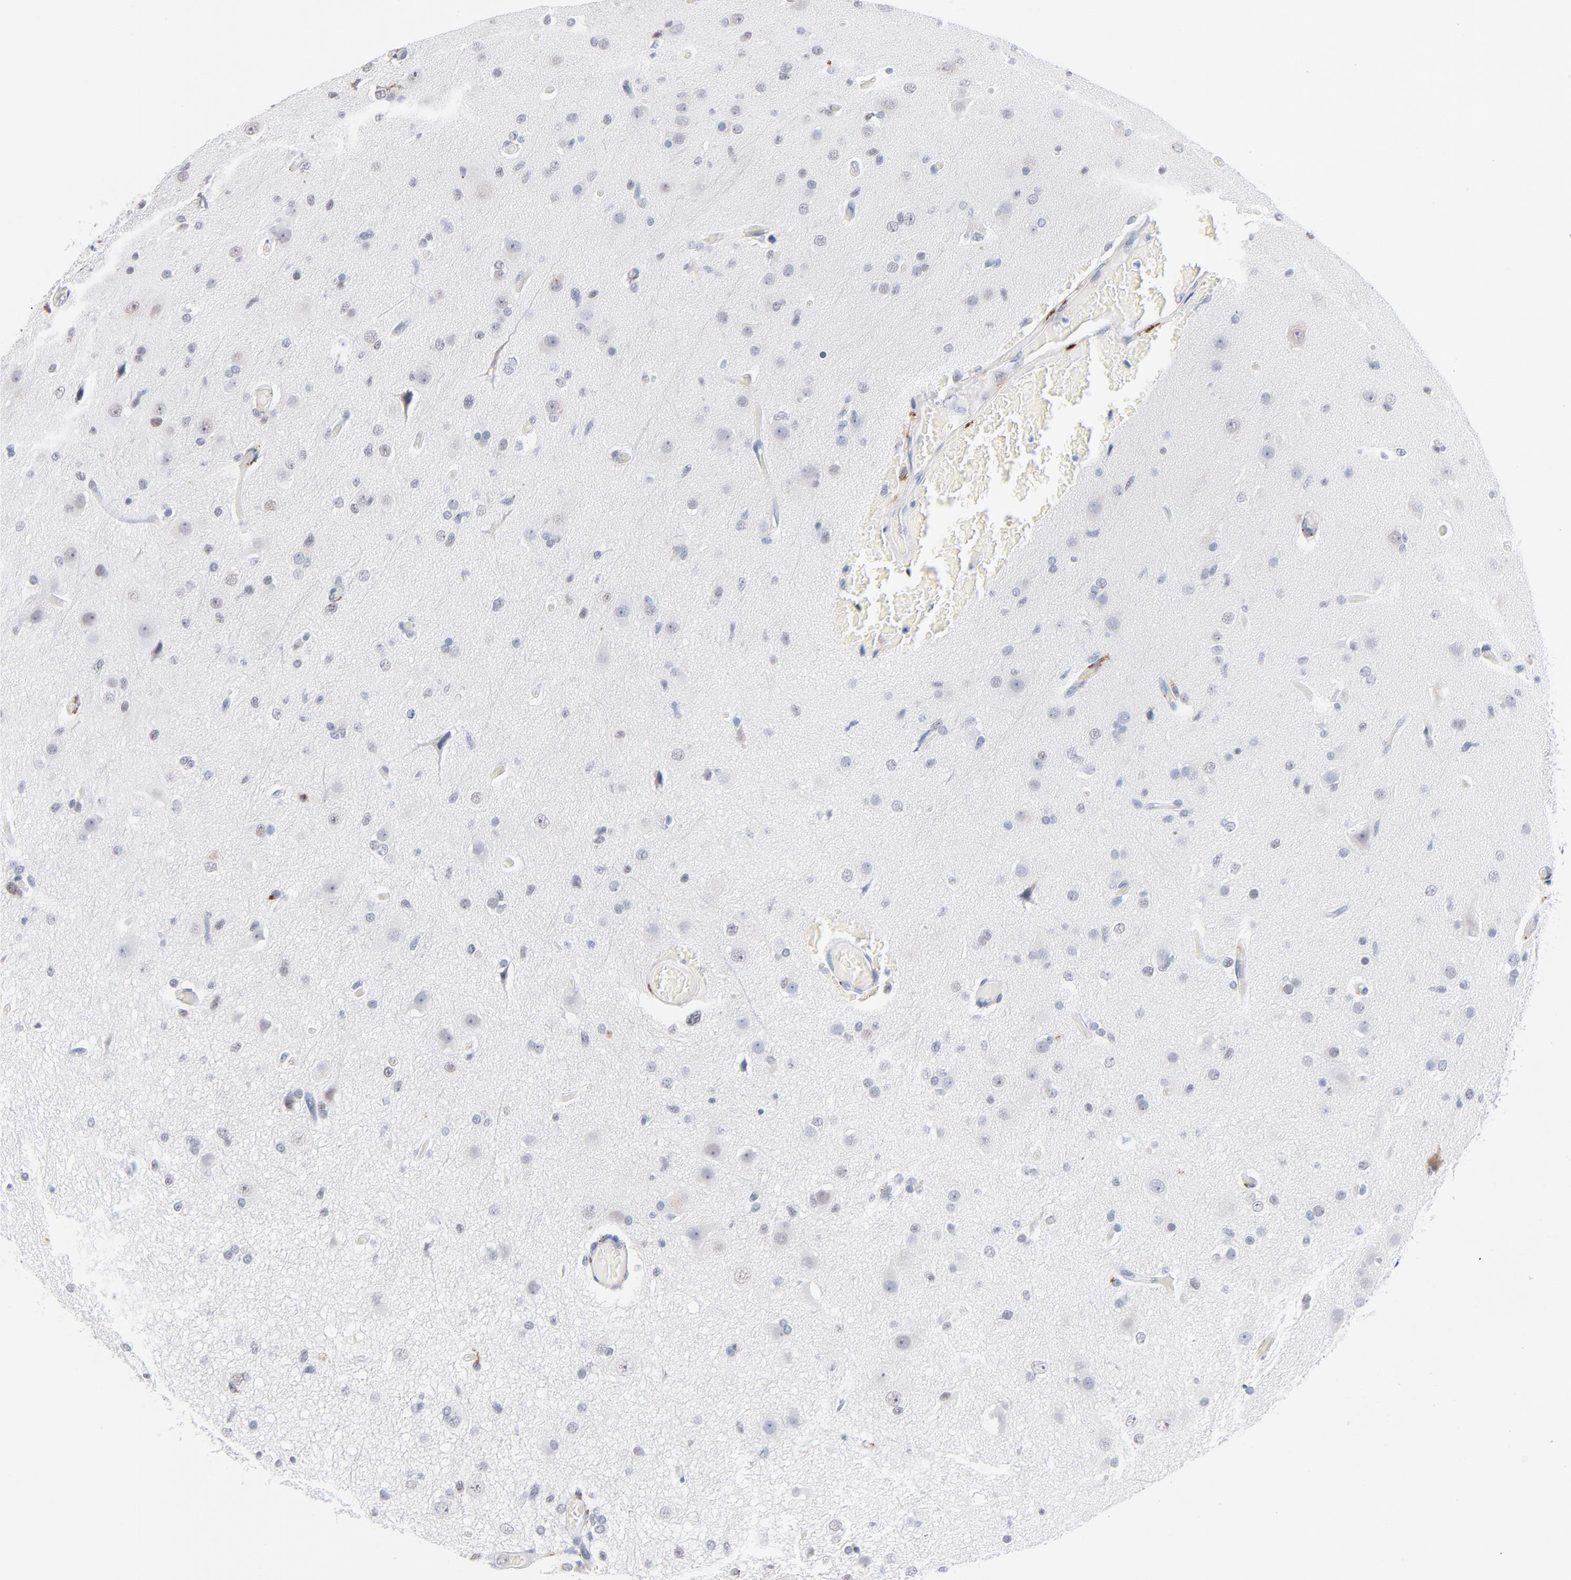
{"staining": {"intensity": "negative", "quantity": "none", "location": "none"}, "tissue": "glioma", "cell_type": "Tumor cells", "image_type": "cancer", "snomed": [{"axis": "morphology", "description": "Glioma, malignant, High grade"}, {"axis": "topography", "description": "Brain"}], "caption": "High power microscopy micrograph of an immunohistochemistry (IHC) image of glioma, revealing no significant staining in tumor cells.", "gene": "LTBP2", "patient": {"sex": "male", "age": 33}}